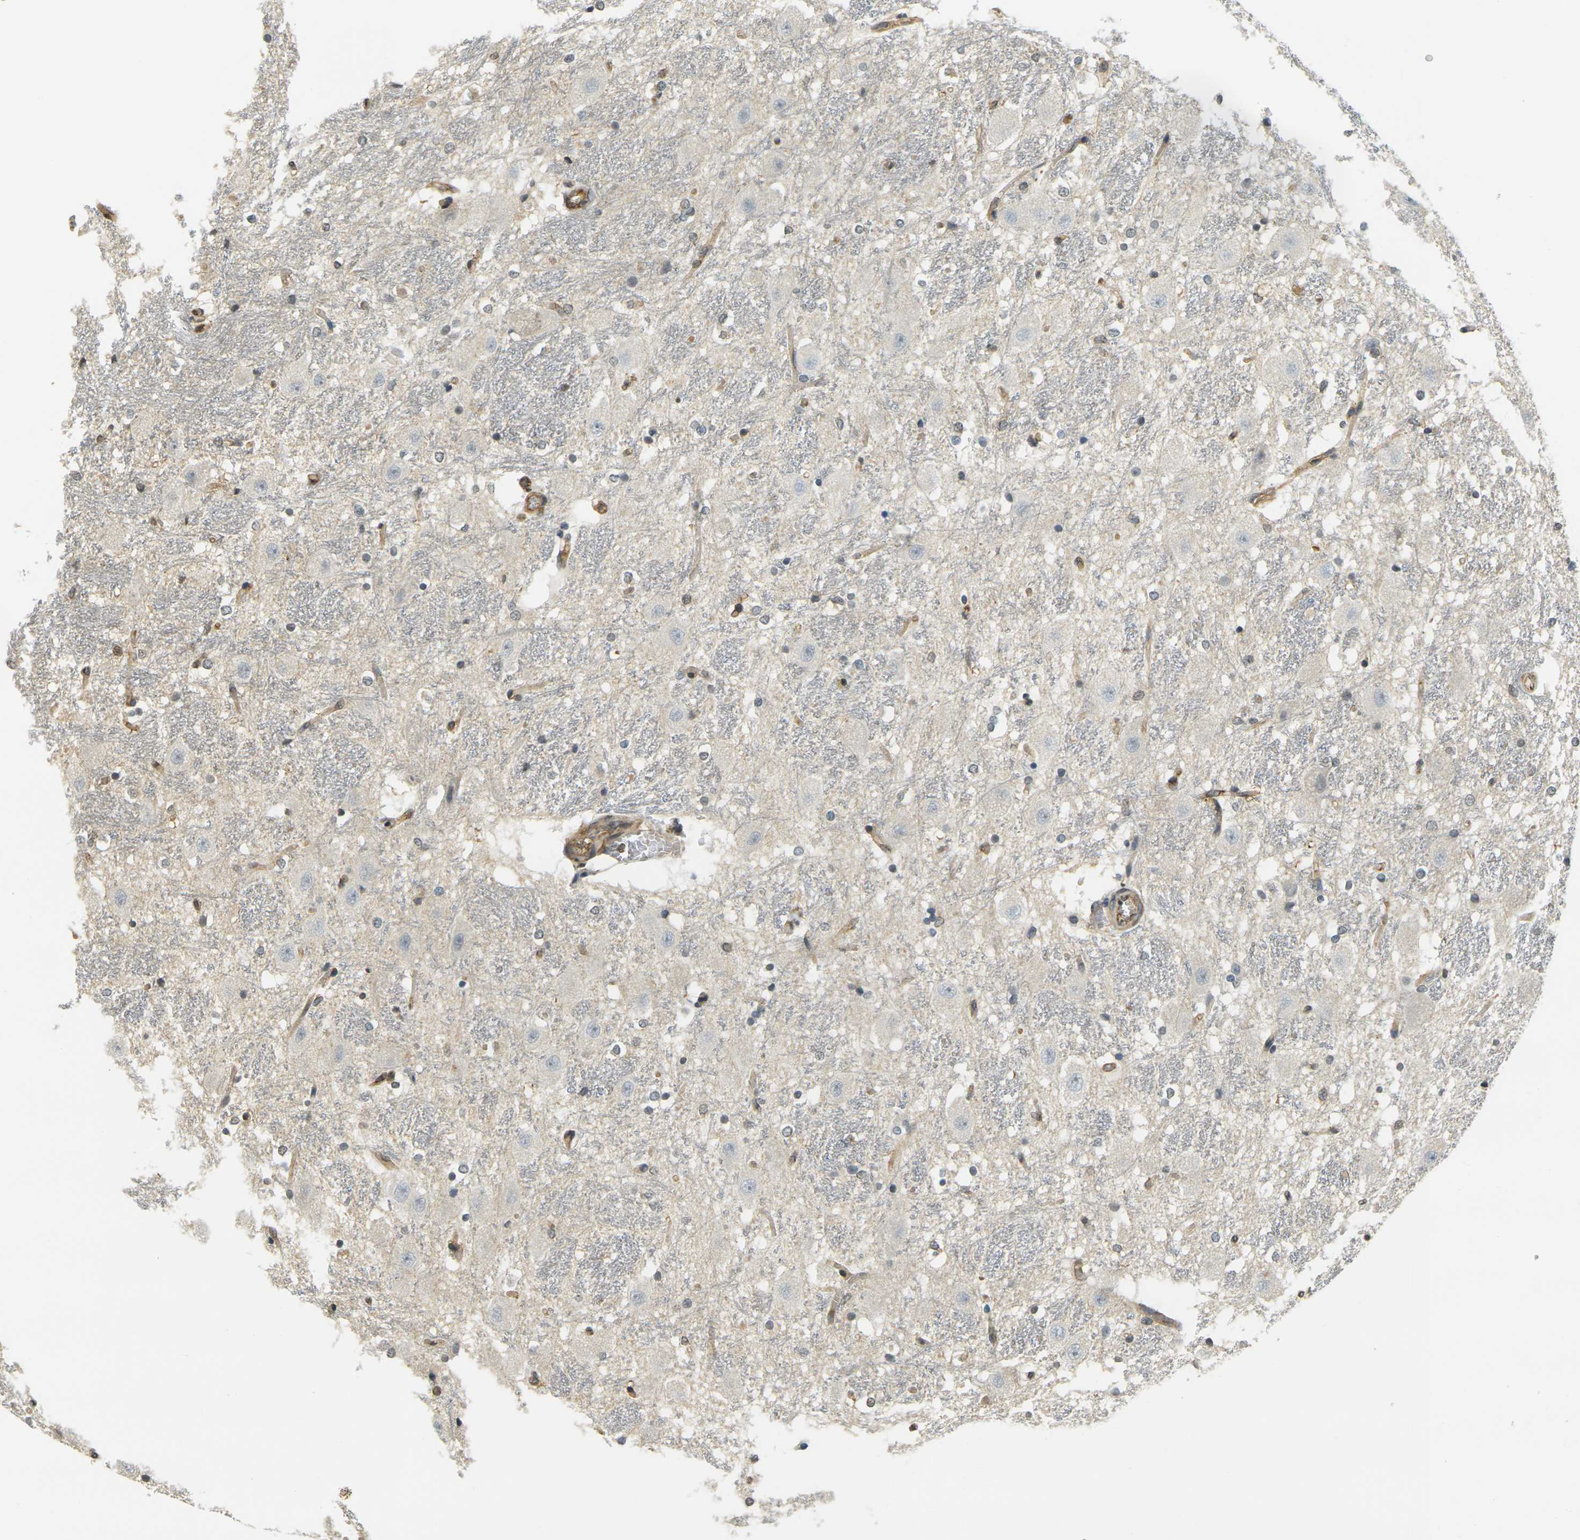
{"staining": {"intensity": "weak", "quantity": "<25%", "location": "cytoplasmic/membranous,nuclear"}, "tissue": "hippocampus", "cell_type": "Glial cells", "image_type": "normal", "snomed": [{"axis": "morphology", "description": "Normal tissue, NOS"}, {"axis": "topography", "description": "Hippocampus"}], "caption": "High magnification brightfield microscopy of benign hippocampus stained with DAB (brown) and counterstained with hematoxylin (blue): glial cells show no significant positivity.", "gene": "CAST", "patient": {"sex": "female", "age": 19}}